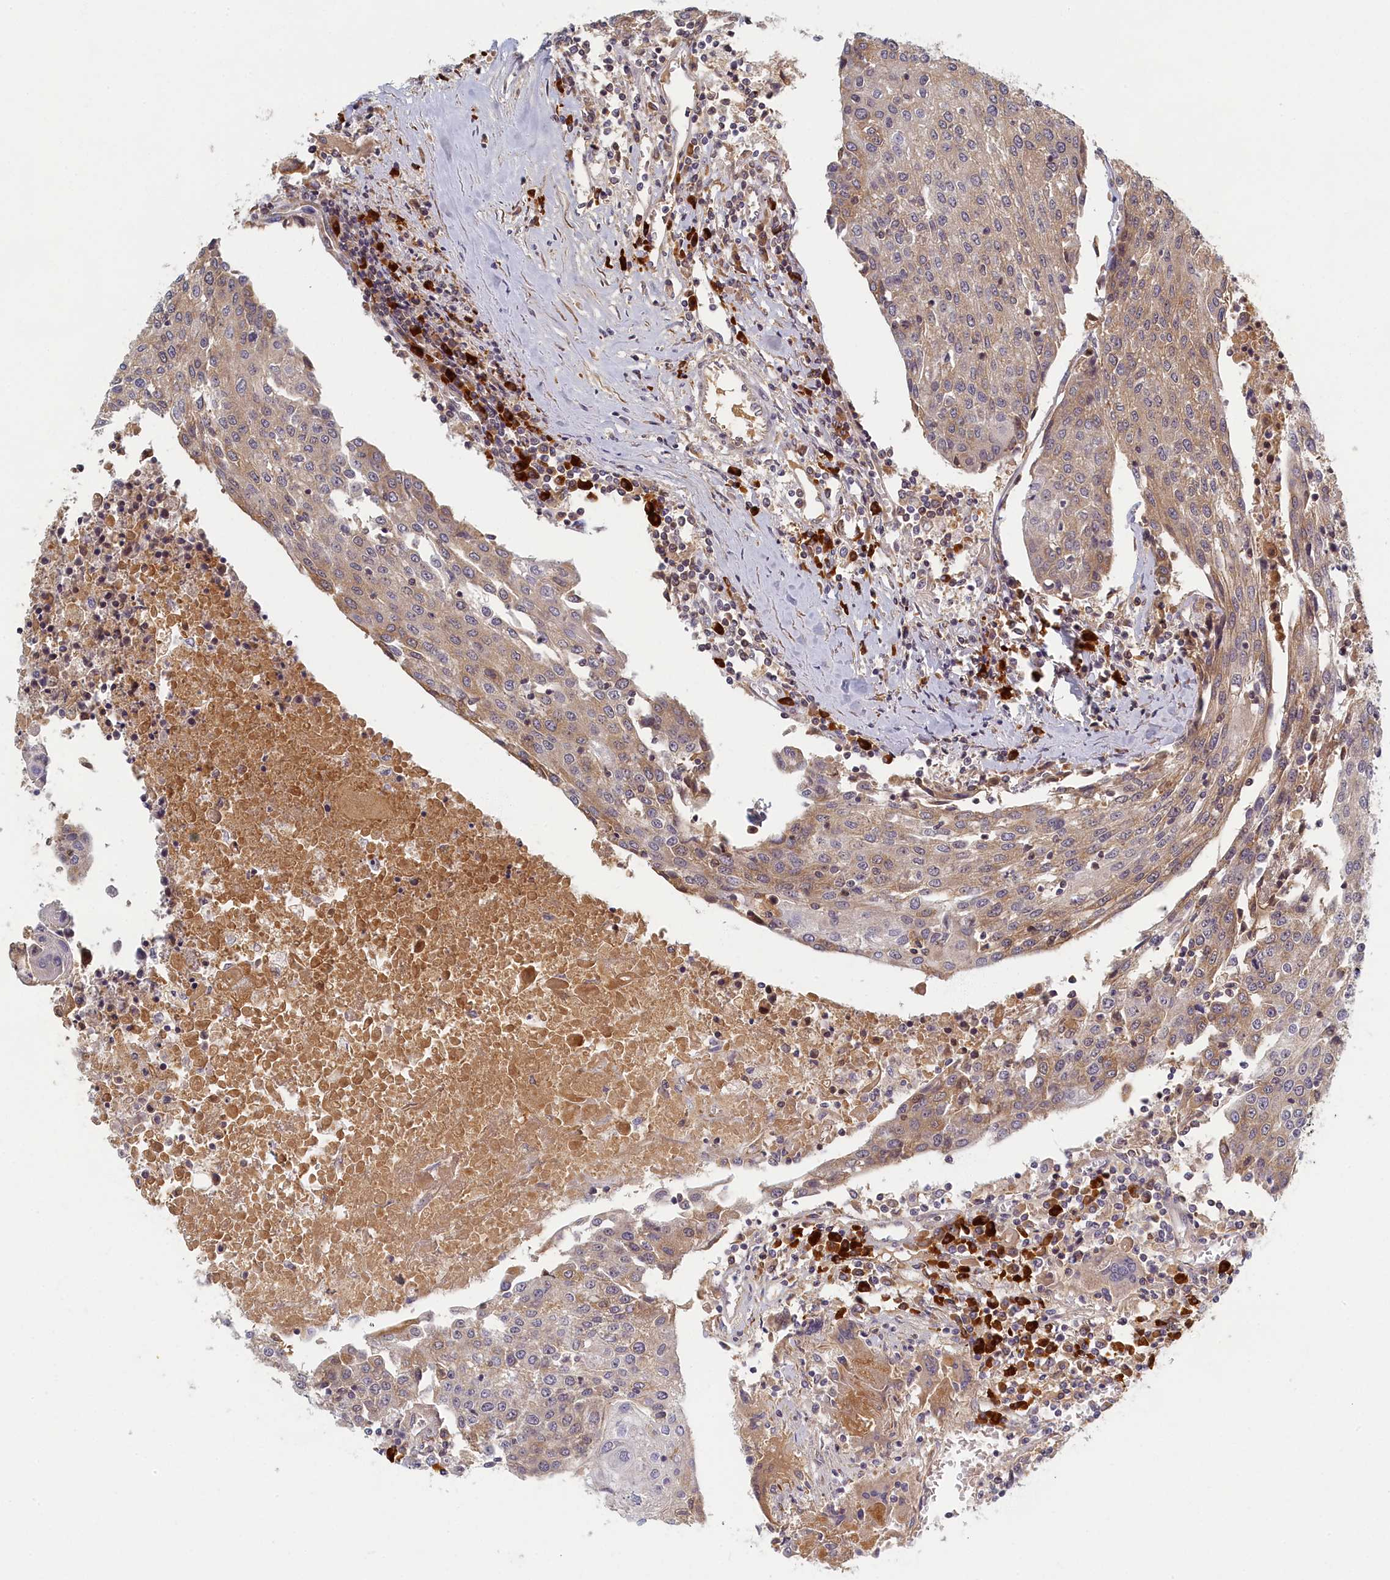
{"staining": {"intensity": "weak", "quantity": ">75%", "location": "cytoplasmic/membranous"}, "tissue": "urothelial cancer", "cell_type": "Tumor cells", "image_type": "cancer", "snomed": [{"axis": "morphology", "description": "Urothelial carcinoma, High grade"}, {"axis": "topography", "description": "Urinary bladder"}], "caption": "Approximately >75% of tumor cells in high-grade urothelial carcinoma reveal weak cytoplasmic/membranous protein positivity as visualized by brown immunohistochemical staining.", "gene": "DNAJC17", "patient": {"sex": "female", "age": 85}}